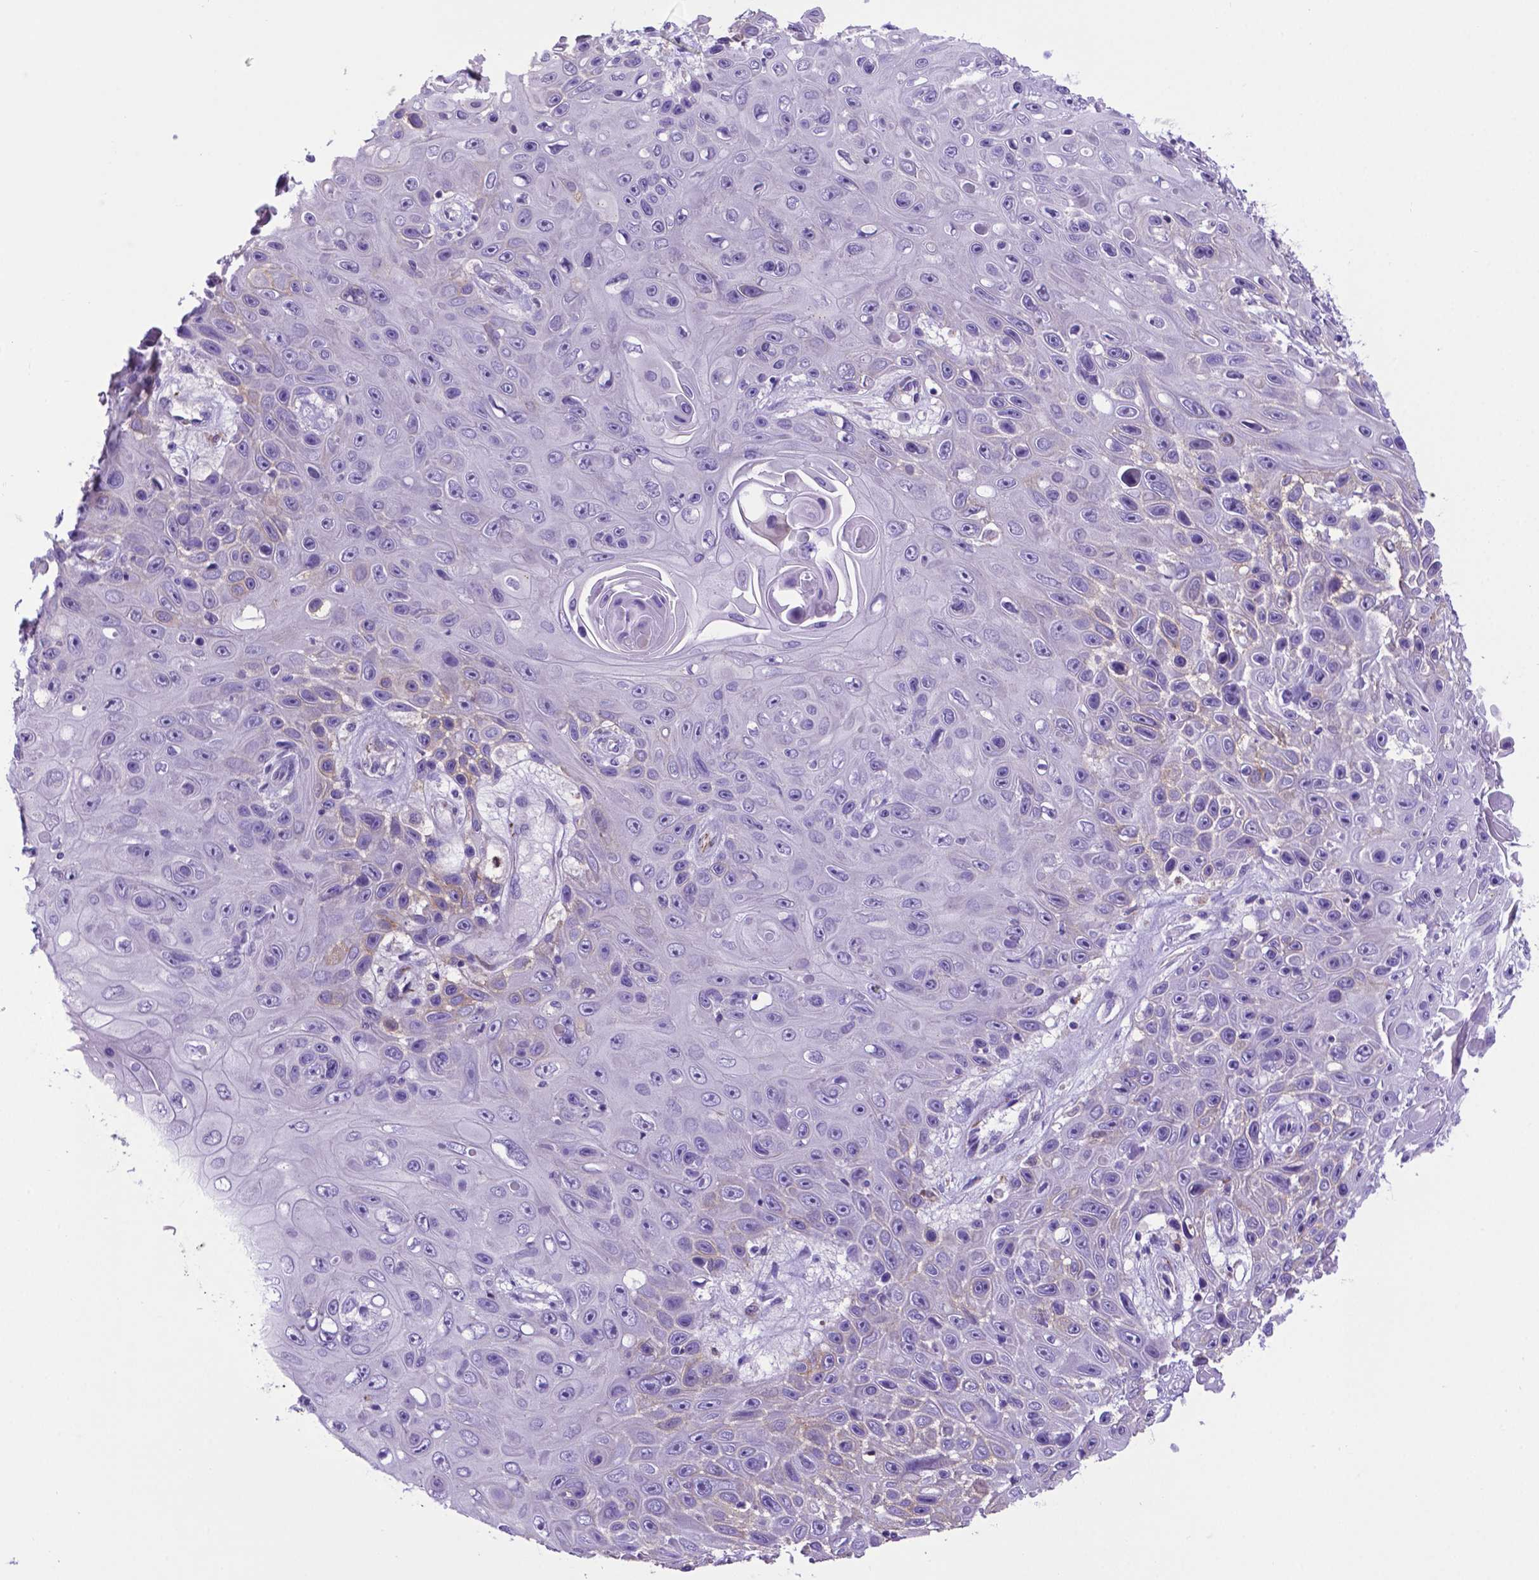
{"staining": {"intensity": "negative", "quantity": "none", "location": "none"}, "tissue": "skin cancer", "cell_type": "Tumor cells", "image_type": "cancer", "snomed": [{"axis": "morphology", "description": "Squamous cell carcinoma, NOS"}, {"axis": "topography", "description": "Skin"}], "caption": "This photomicrograph is of skin cancer stained with IHC to label a protein in brown with the nuclei are counter-stained blue. There is no positivity in tumor cells. (Stains: DAB (3,3'-diaminobenzidine) IHC with hematoxylin counter stain, Microscopy: brightfield microscopy at high magnification).", "gene": "LZTR1", "patient": {"sex": "male", "age": 82}}